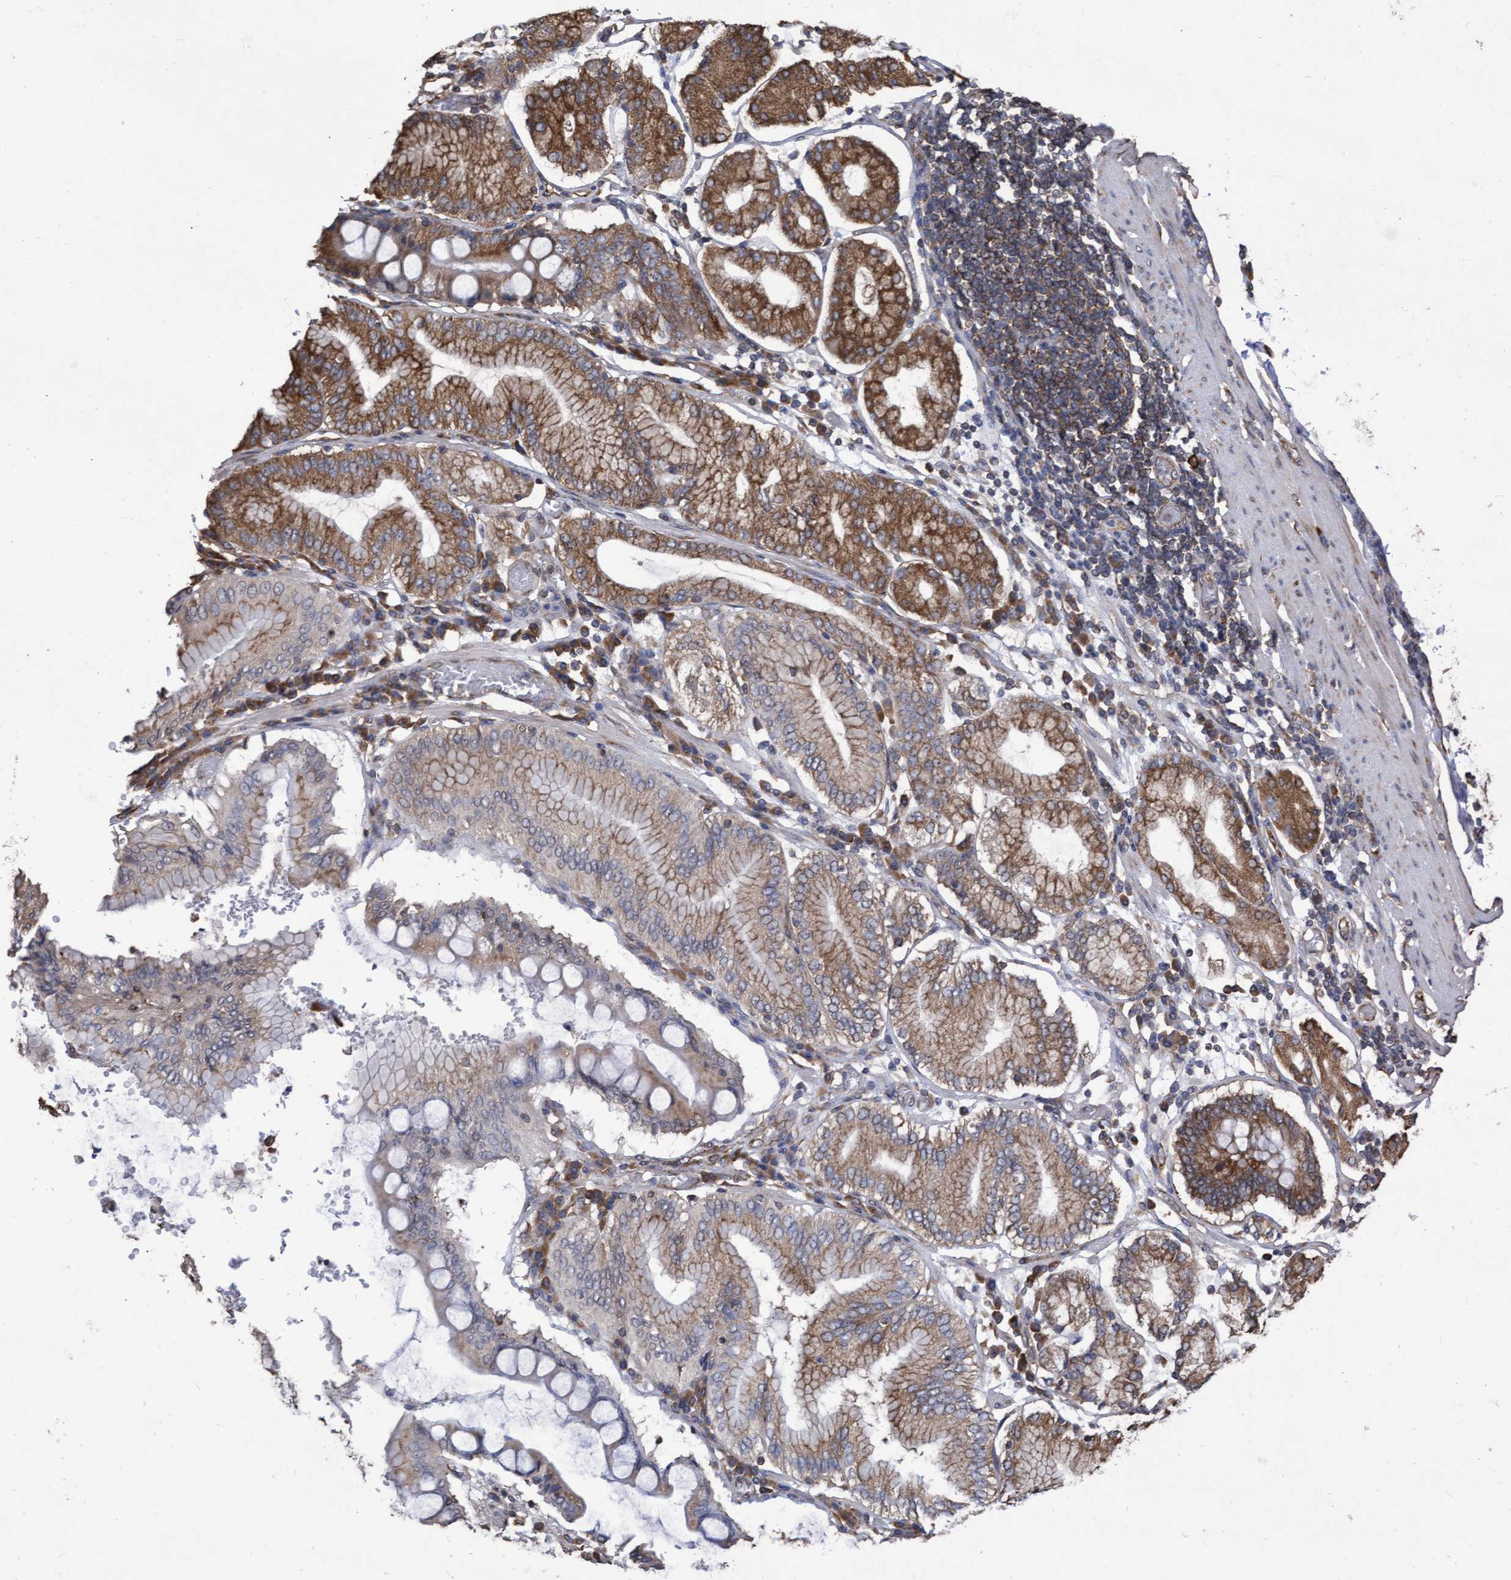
{"staining": {"intensity": "strong", "quantity": ">75%", "location": "cytoplasmic/membranous"}, "tissue": "stomach cancer", "cell_type": "Tumor cells", "image_type": "cancer", "snomed": [{"axis": "morphology", "description": "Adenocarcinoma, NOS"}, {"axis": "topography", "description": "Stomach"}], "caption": "This micrograph demonstrates immunohistochemistry (IHC) staining of stomach adenocarcinoma, with high strong cytoplasmic/membranous positivity in approximately >75% of tumor cells.", "gene": "ABCF2", "patient": {"sex": "female", "age": 73}}